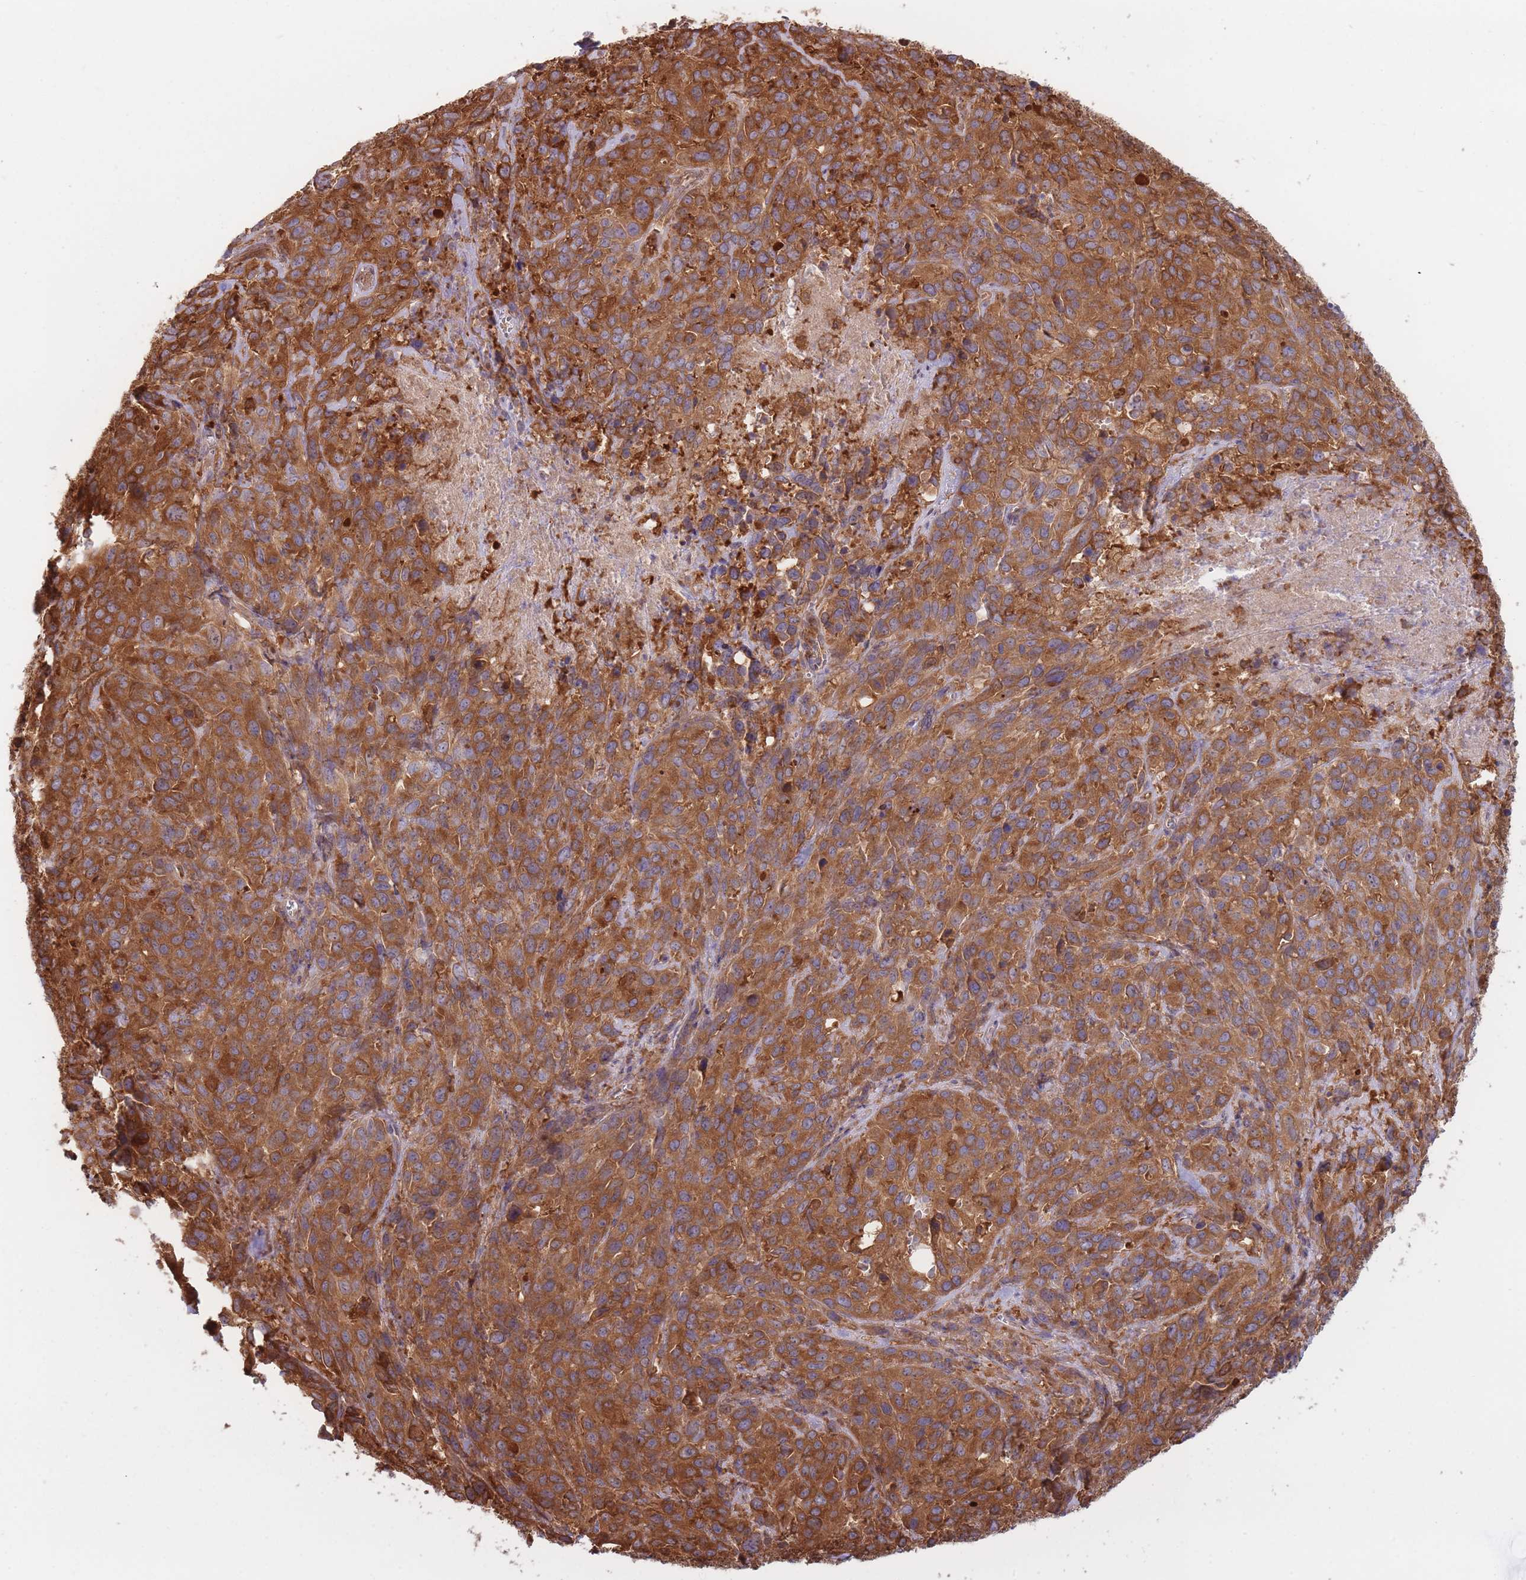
{"staining": {"intensity": "strong", "quantity": ">75%", "location": "cytoplasmic/membranous"}, "tissue": "cervical cancer", "cell_type": "Tumor cells", "image_type": "cancer", "snomed": [{"axis": "morphology", "description": "Squamous cell carcinoma, NOS"}, {"axis": "topography", "description": "Cervix"}], "caption": "Immunohistochemistry (IHC) (DAB (3,3'-diaminobenzidine)) staining of human squamous cell carcinoma (cervical) shows strong cytoplasmic/membranous protein positivity in approximately >75% of tumor cells. (Brightfield microscopy of DAB IHC at high magnification).", "gene": "SLC4A9", "patient": {"sex": "female", "age": 51}}